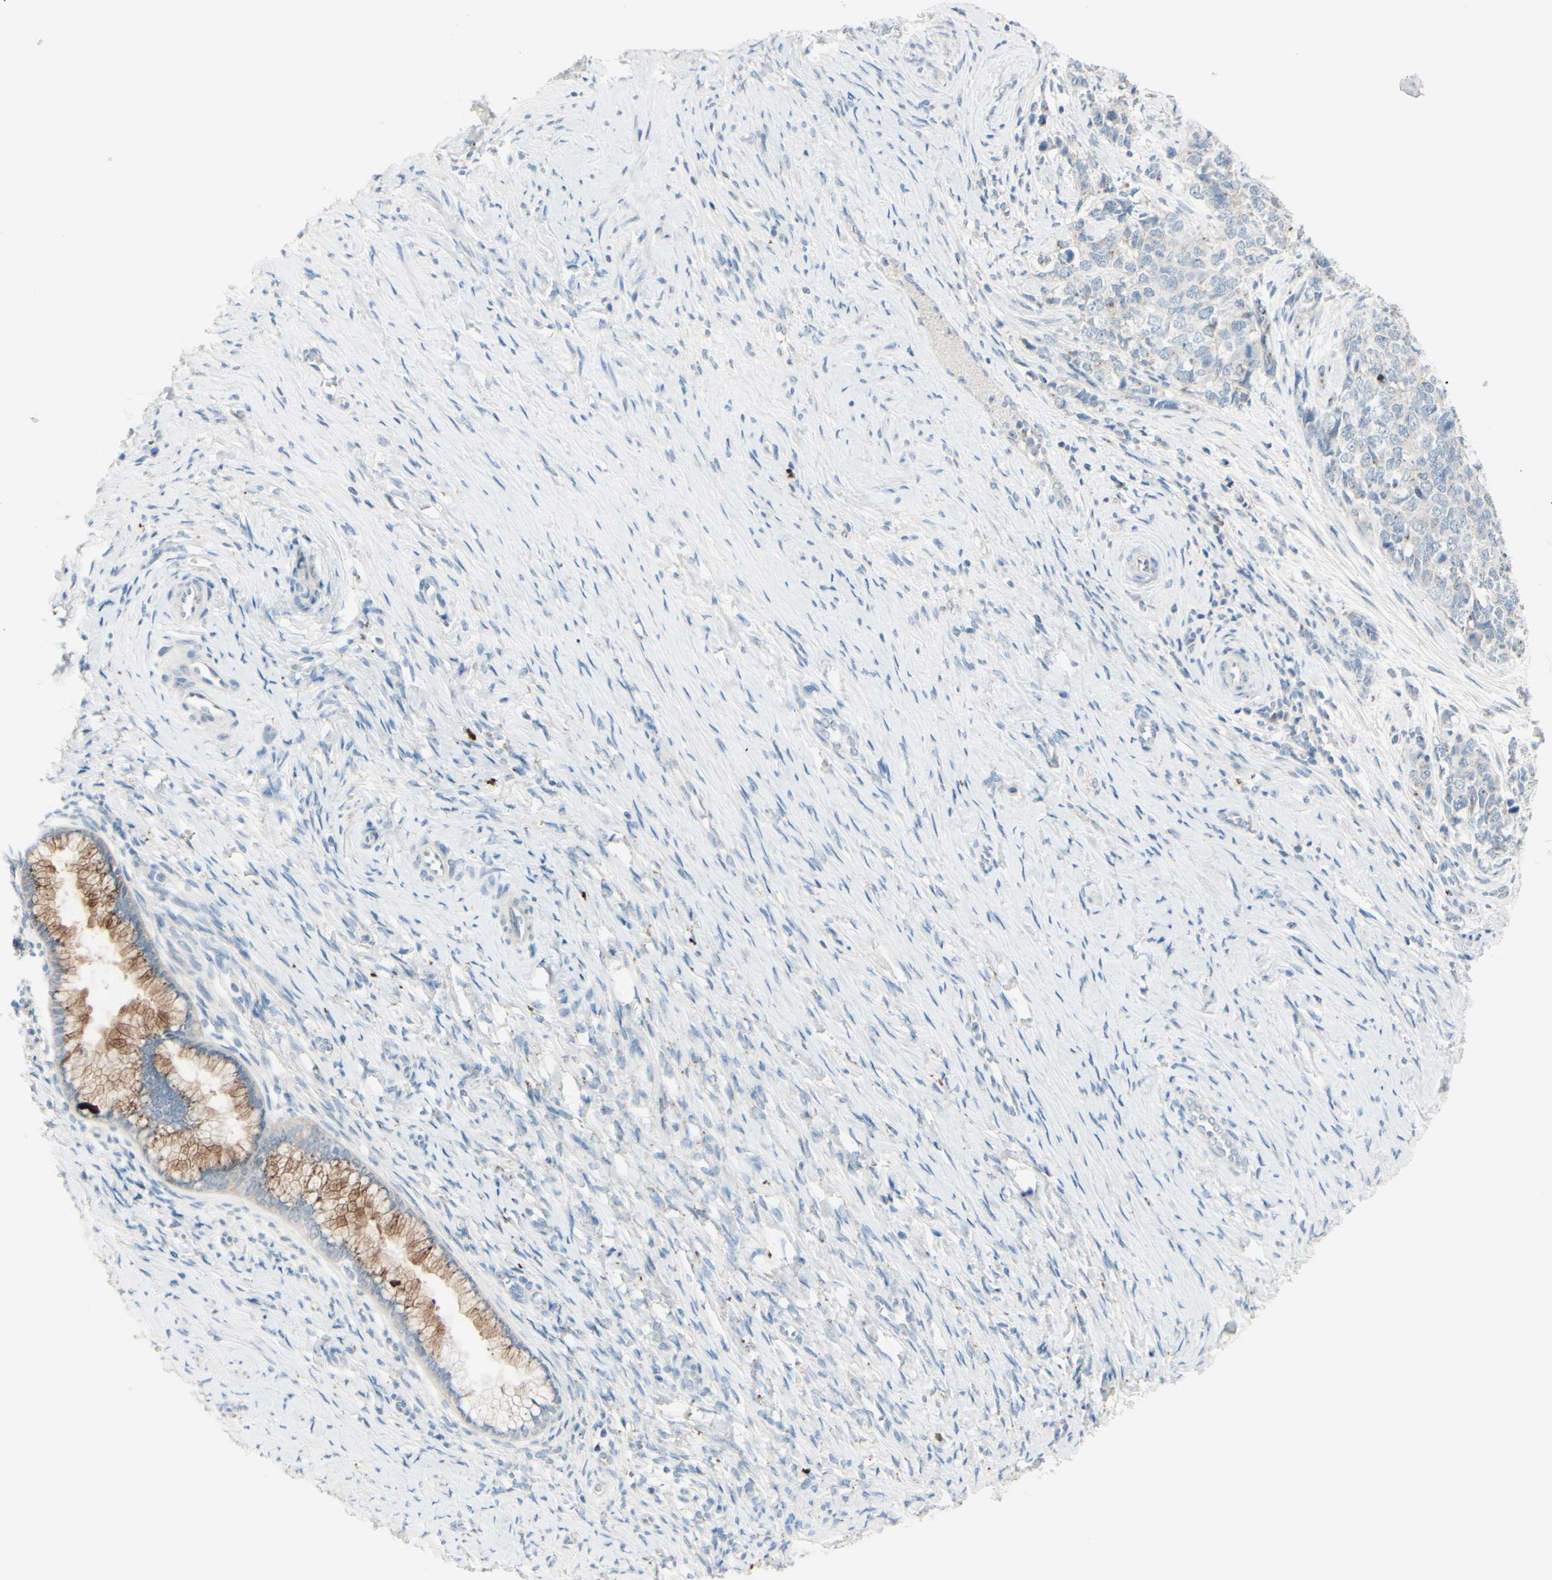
{"staining": {"intensity": "negative", "quantity": "none", "location": "none"}, "tissue": "cervical cancer", "cell_type": "Tumor cells", "image_type": "cancer", "snomed": [{"axis": "morphology", "description": "Squamous cell carcinoma, NOS"}, {"axis": "topography", "description": "Cervix"}], "caption": "The histopathology image exhibits no significant expression in tumor cells of cervical cancer (squamous cell carcinoma).", "gene": "B4GALT1", "patient": {"sex": "female", "age": 63}}